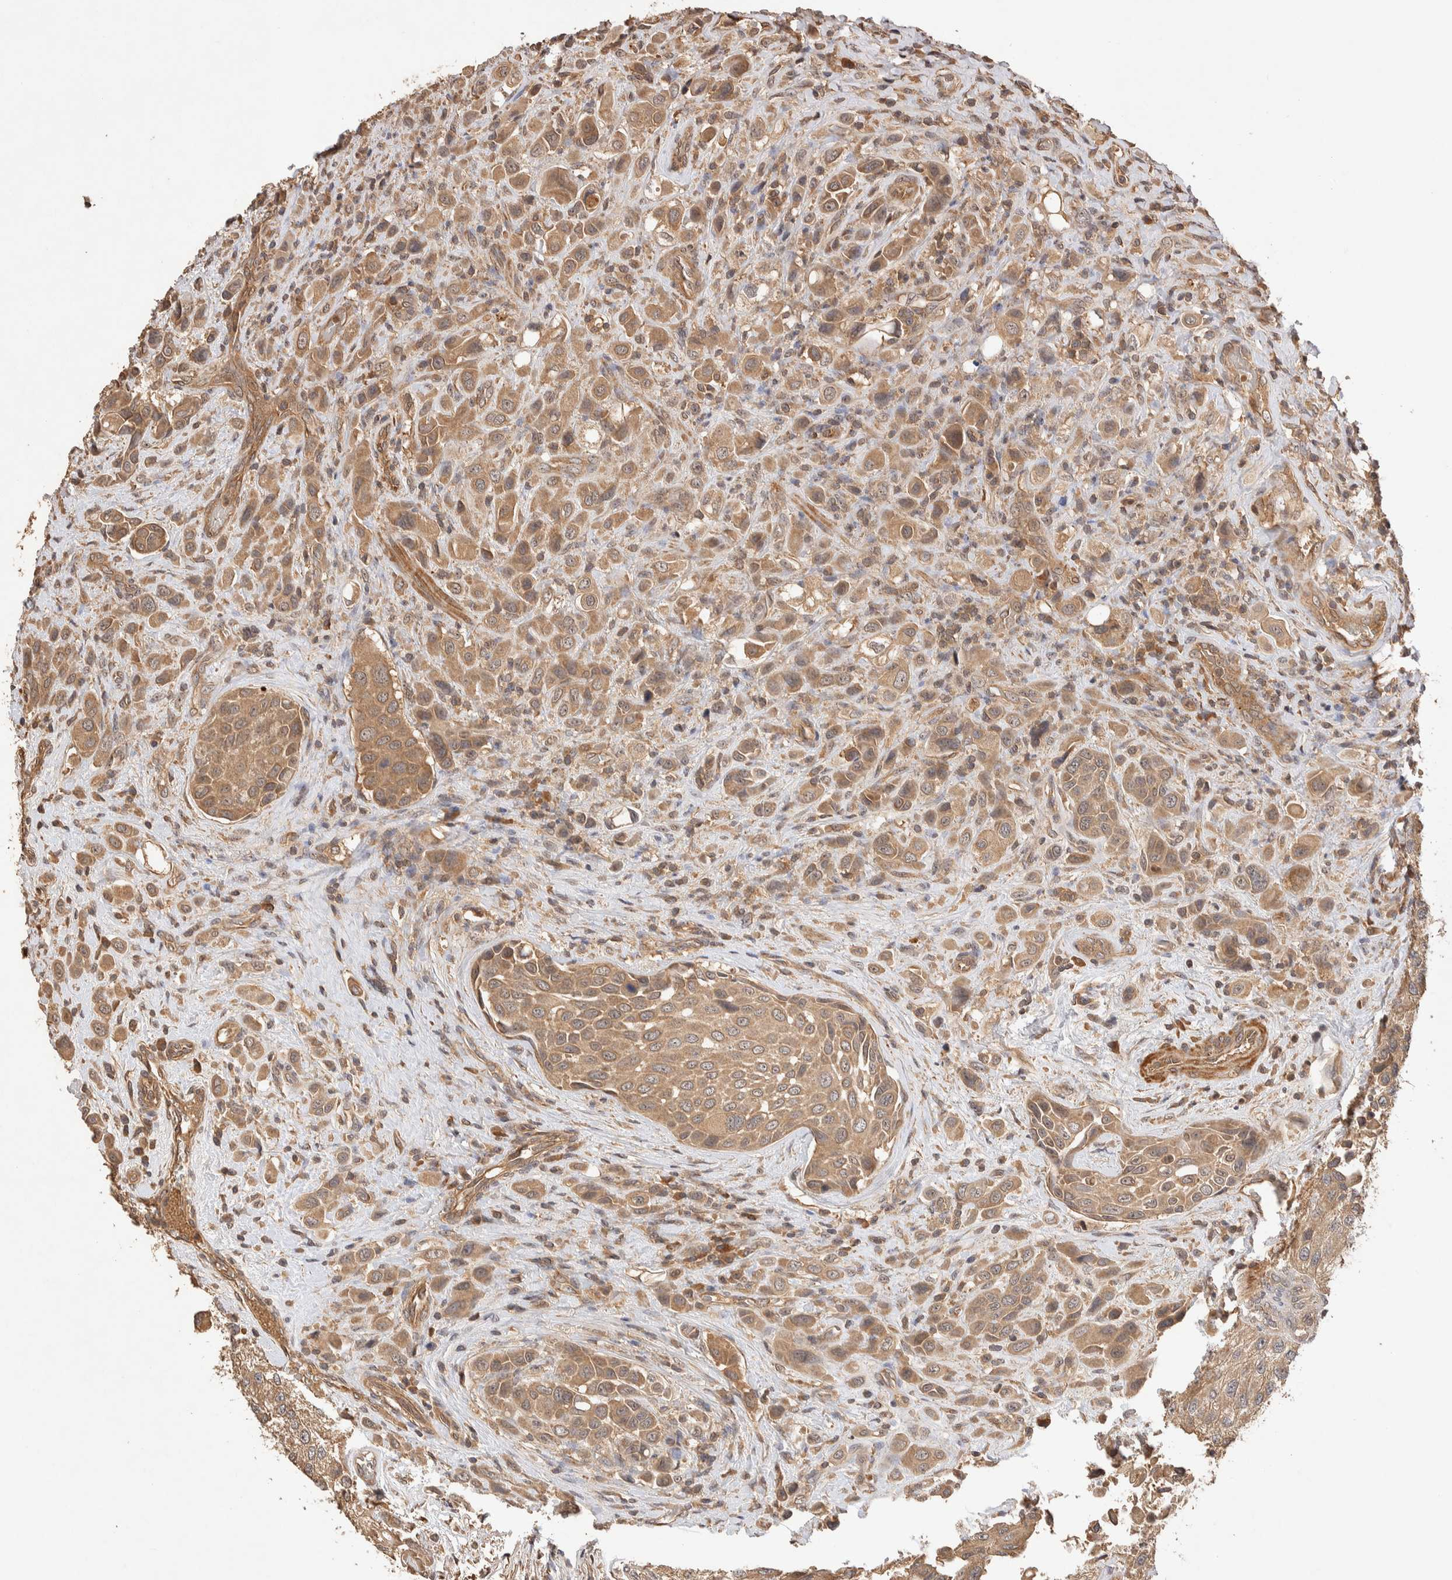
{"staining": {"intensity": "moderate", "quantity": ">75%", "location": "cytoplasmic/membranous"}, "tissue": "urothelial cancer", "cell_type": "Tumor cells", "image_type": "cancer", "snomed": [{"axis": "morphology", "description": "Urothelial carcinoma, High grade"}, {"axis": "topography", "description": "Urinary bladder"}], "caption": "Human urothelial cancer stained with a protein marker displays moderate staining in tumor cells.", "gene": "NSMAF", "patient": {"sex": "male", "age": 50}}